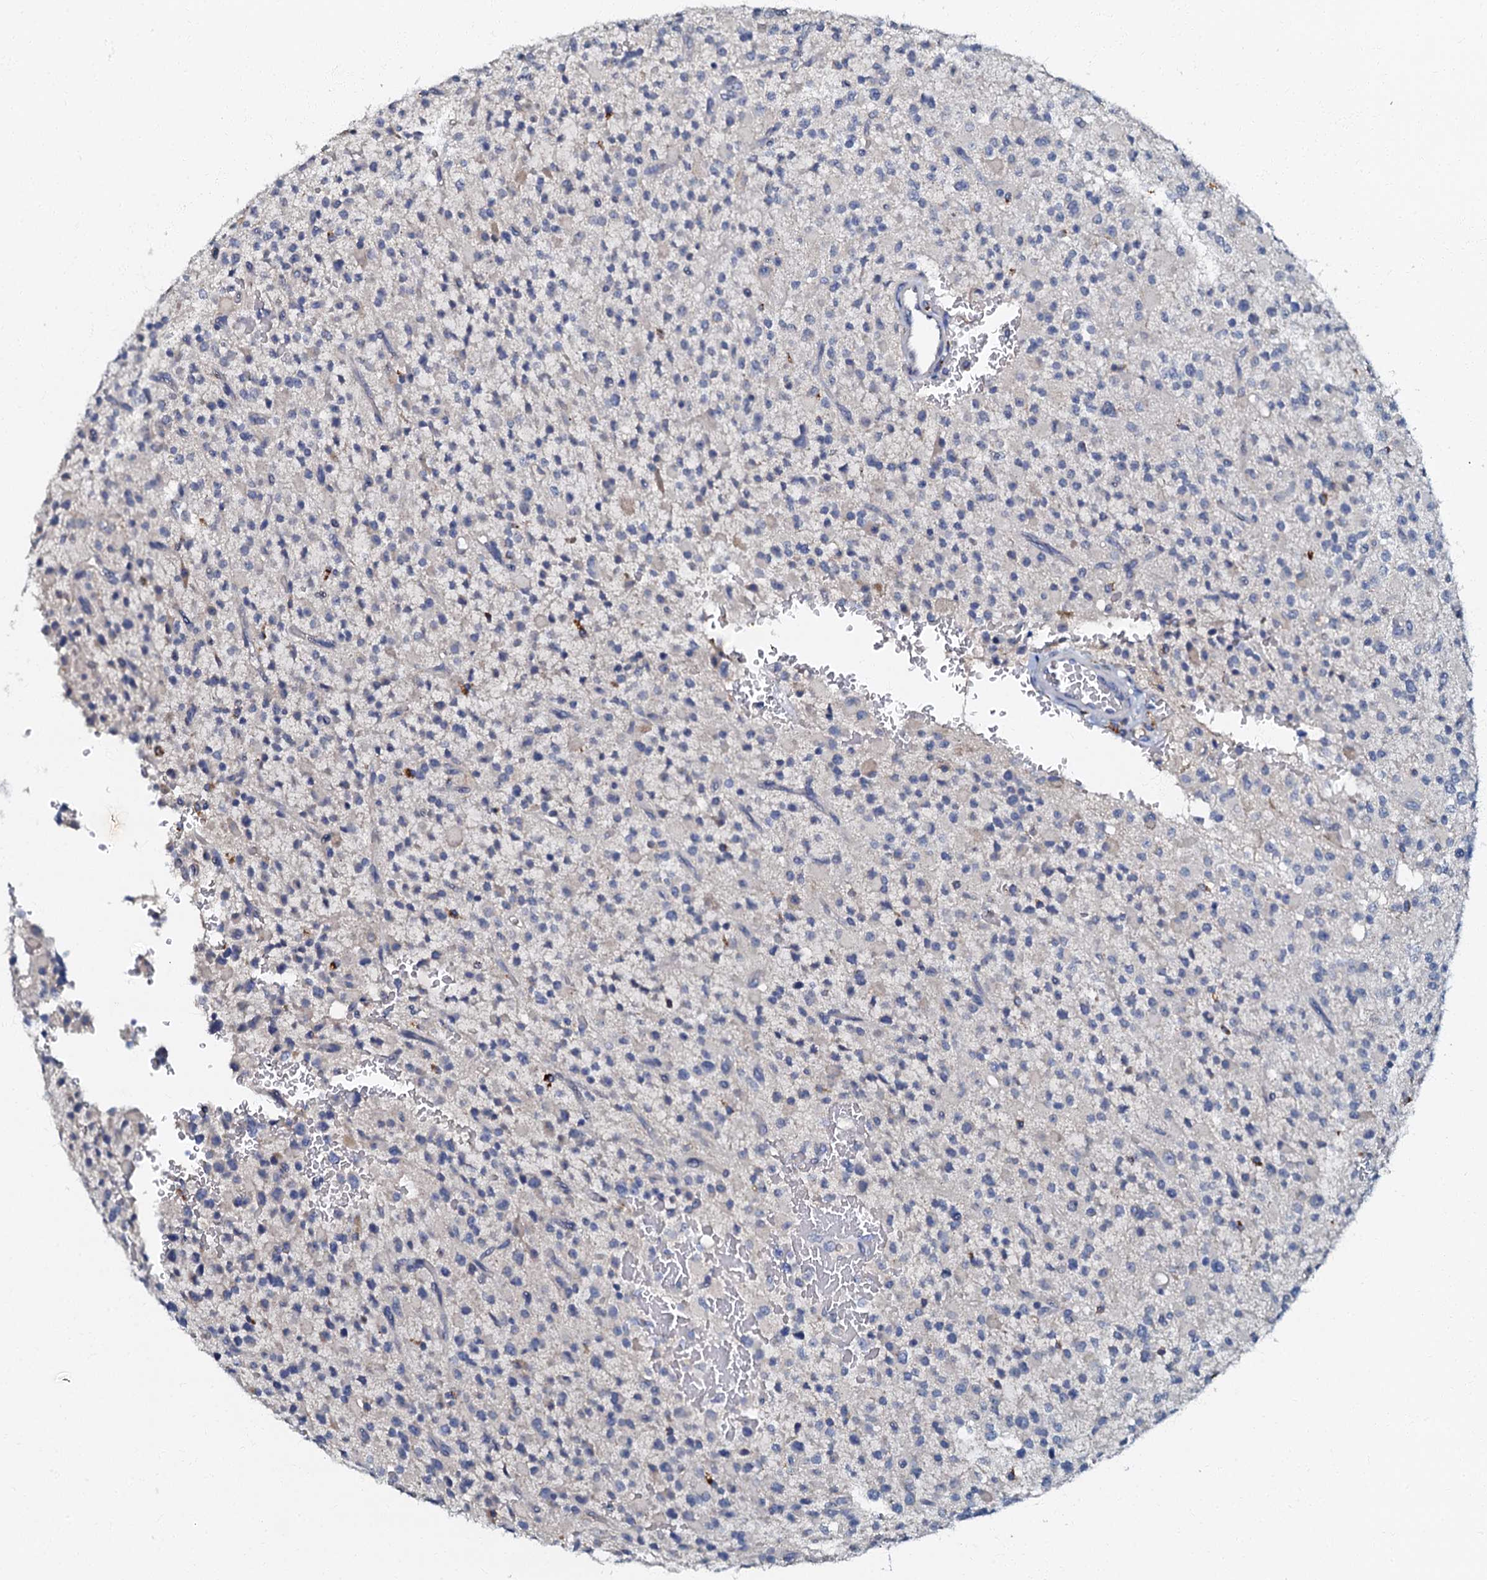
{"staining": {"intensity": "negative", "quantity": "none", "location": "none"}, "tissue": "glioma", "cell_type": "Tumor cells", "image_type": "cancer", "snomed": [{"axis": "morphology", "description": "Glioma, malignant, High grade"}, {"axis": "topography", "description": "Brain"}], "caption": "Human glioma stained for a protein using immunohistochemistry (IHC) reveals no positivity in tumor cells.", "gene": "OLAH", "patient": {"sex": "male", "age": 34}}